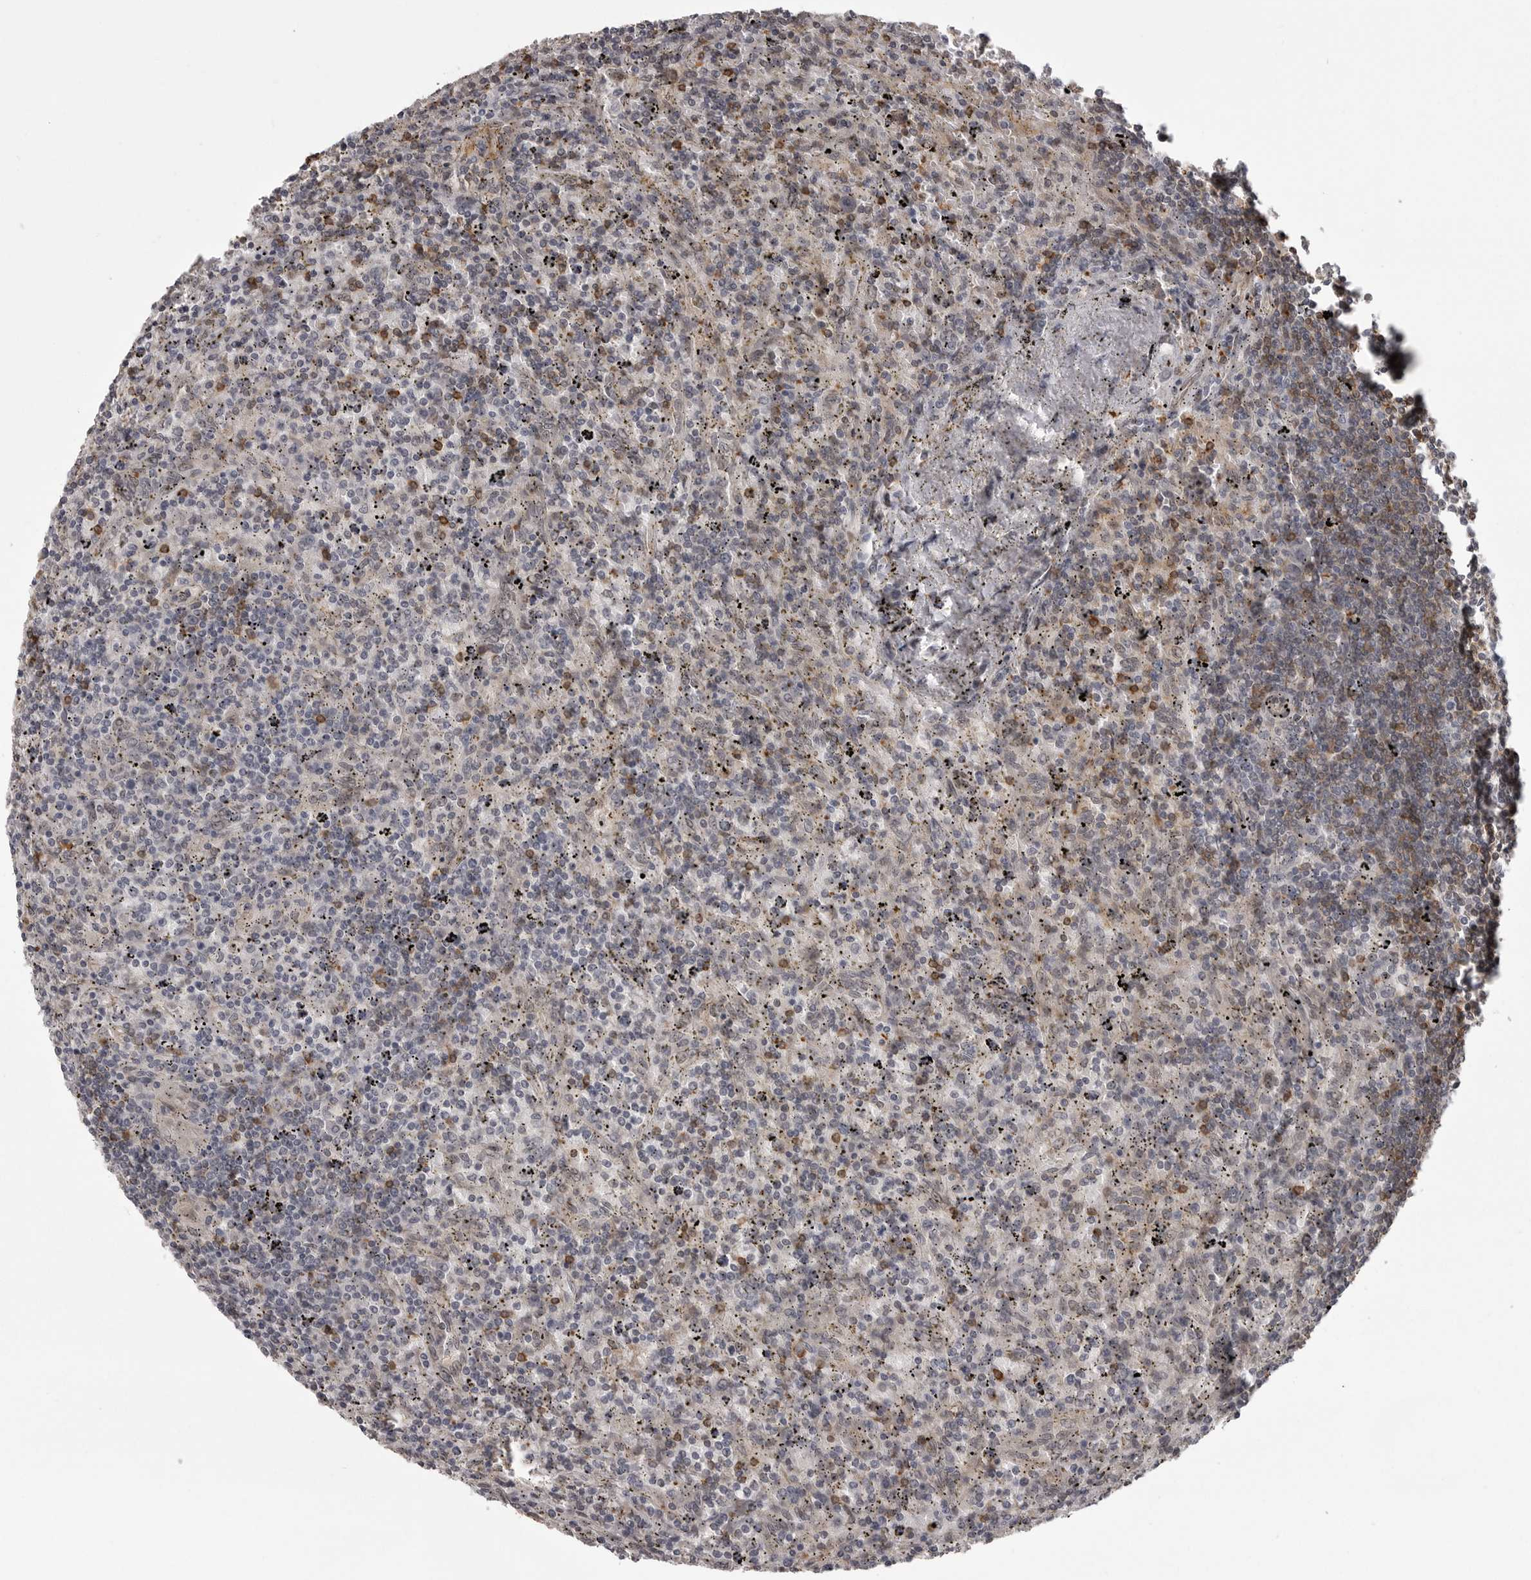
{"staining": {"intensity": "moderate", "quantity": "<25%", "location": "cytoplasmic/membranous"}, "tissue": "lymphoma", "cell_type": "Tumor cells", "image_type": "cancer", "snomed": [{"axis": "morphology", "description": "Malignant lymphoma, non-Hodgkin's type, Low grade"}, {"axis": "topography", "description": "Spleen"}], "caption": "This micrograph displays low-grade malignant lymphoma, non-Hodgkin's type stained with immunohistochemistry (IHC) to label a protein in brown. The cytoplasmic/membranous of tumor cells show moderate positivity for the protein. Nuclei are counter-stained blue.", "gene": "SNX16", "patient": {"sex": "male", "age": 76}}